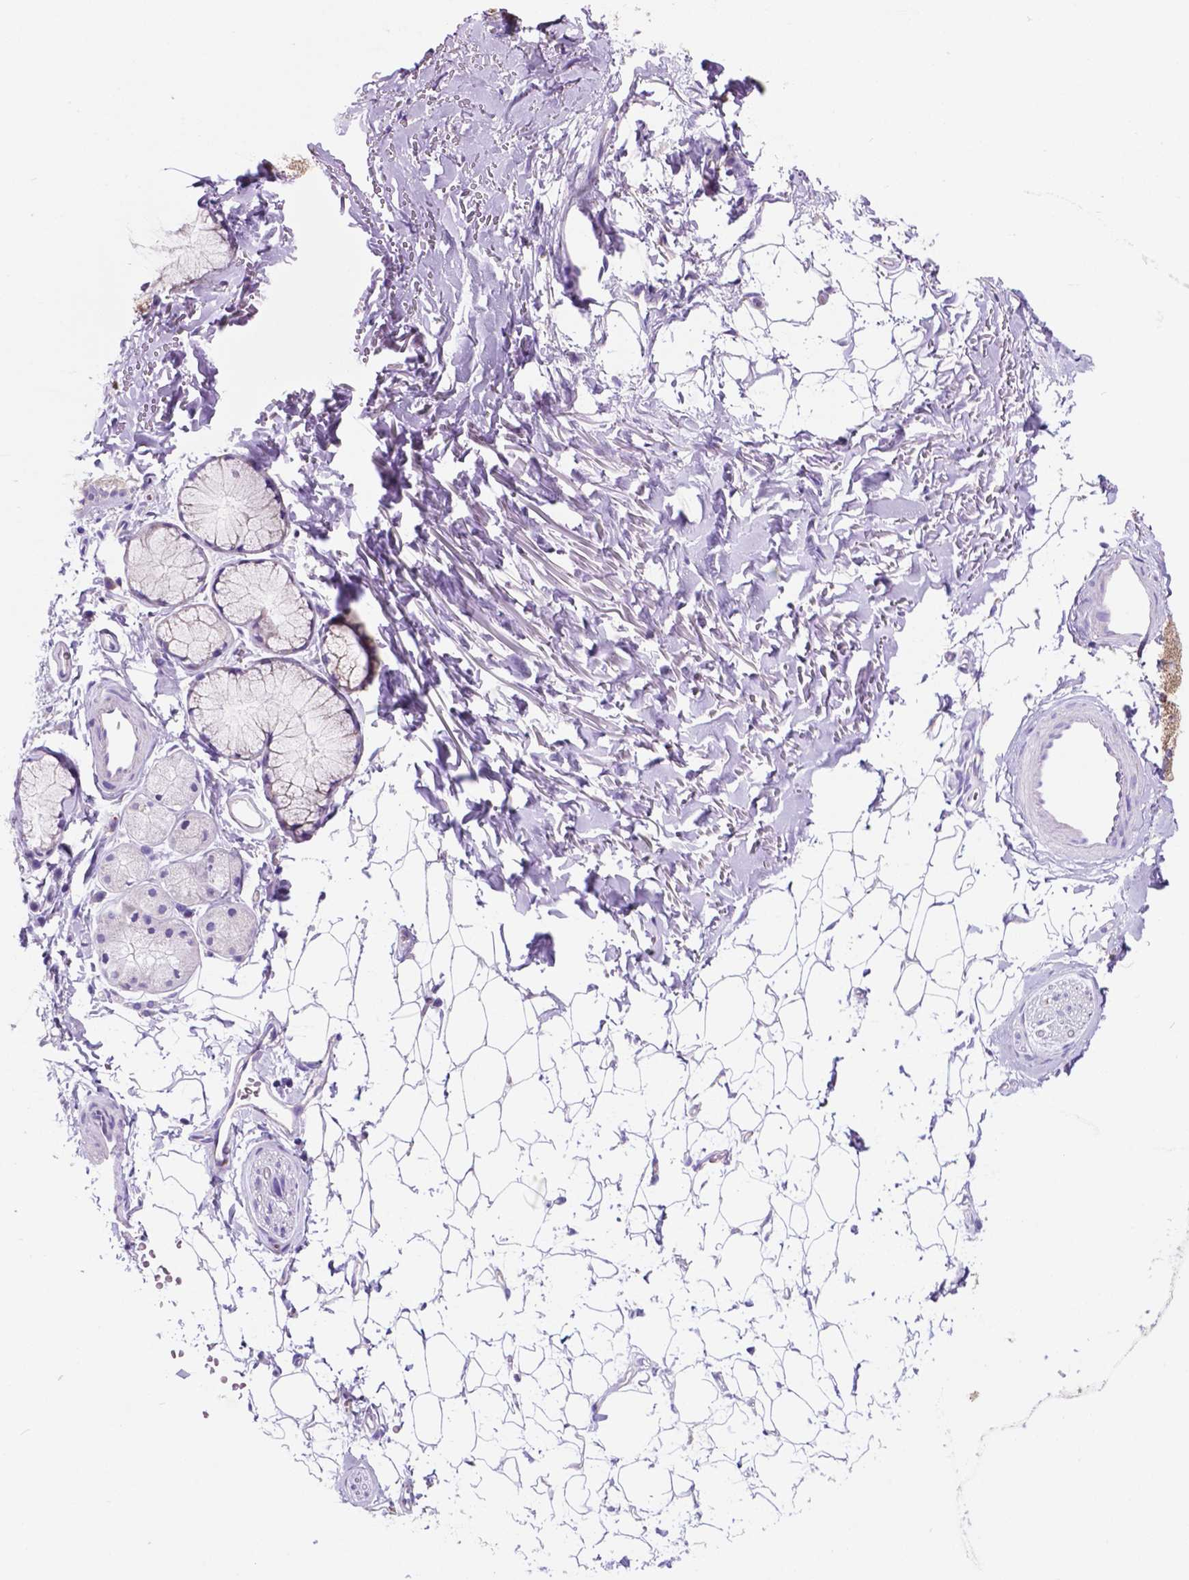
{"staining": {"intensity": "negative", "quantity": "none", "location": "none"}, "tissue": "adipose tissue", "cell_type": "Adipocytes", "image_type": "normal", "snomed": [{"axis": "morphology", "description": "Normal tissue, NOS"}, {"axis": "topography", "description": "Cartilage tissue"}, {"axis": "topography", "description": "Bronchus"}], "caption": "IHC histopathology image of normal human adipose tissue stained for a protein (brown), which reveals no staining in adipocytes.", "gene": "TMEM121B", "patient": {"sex": "female", "age": 79}}